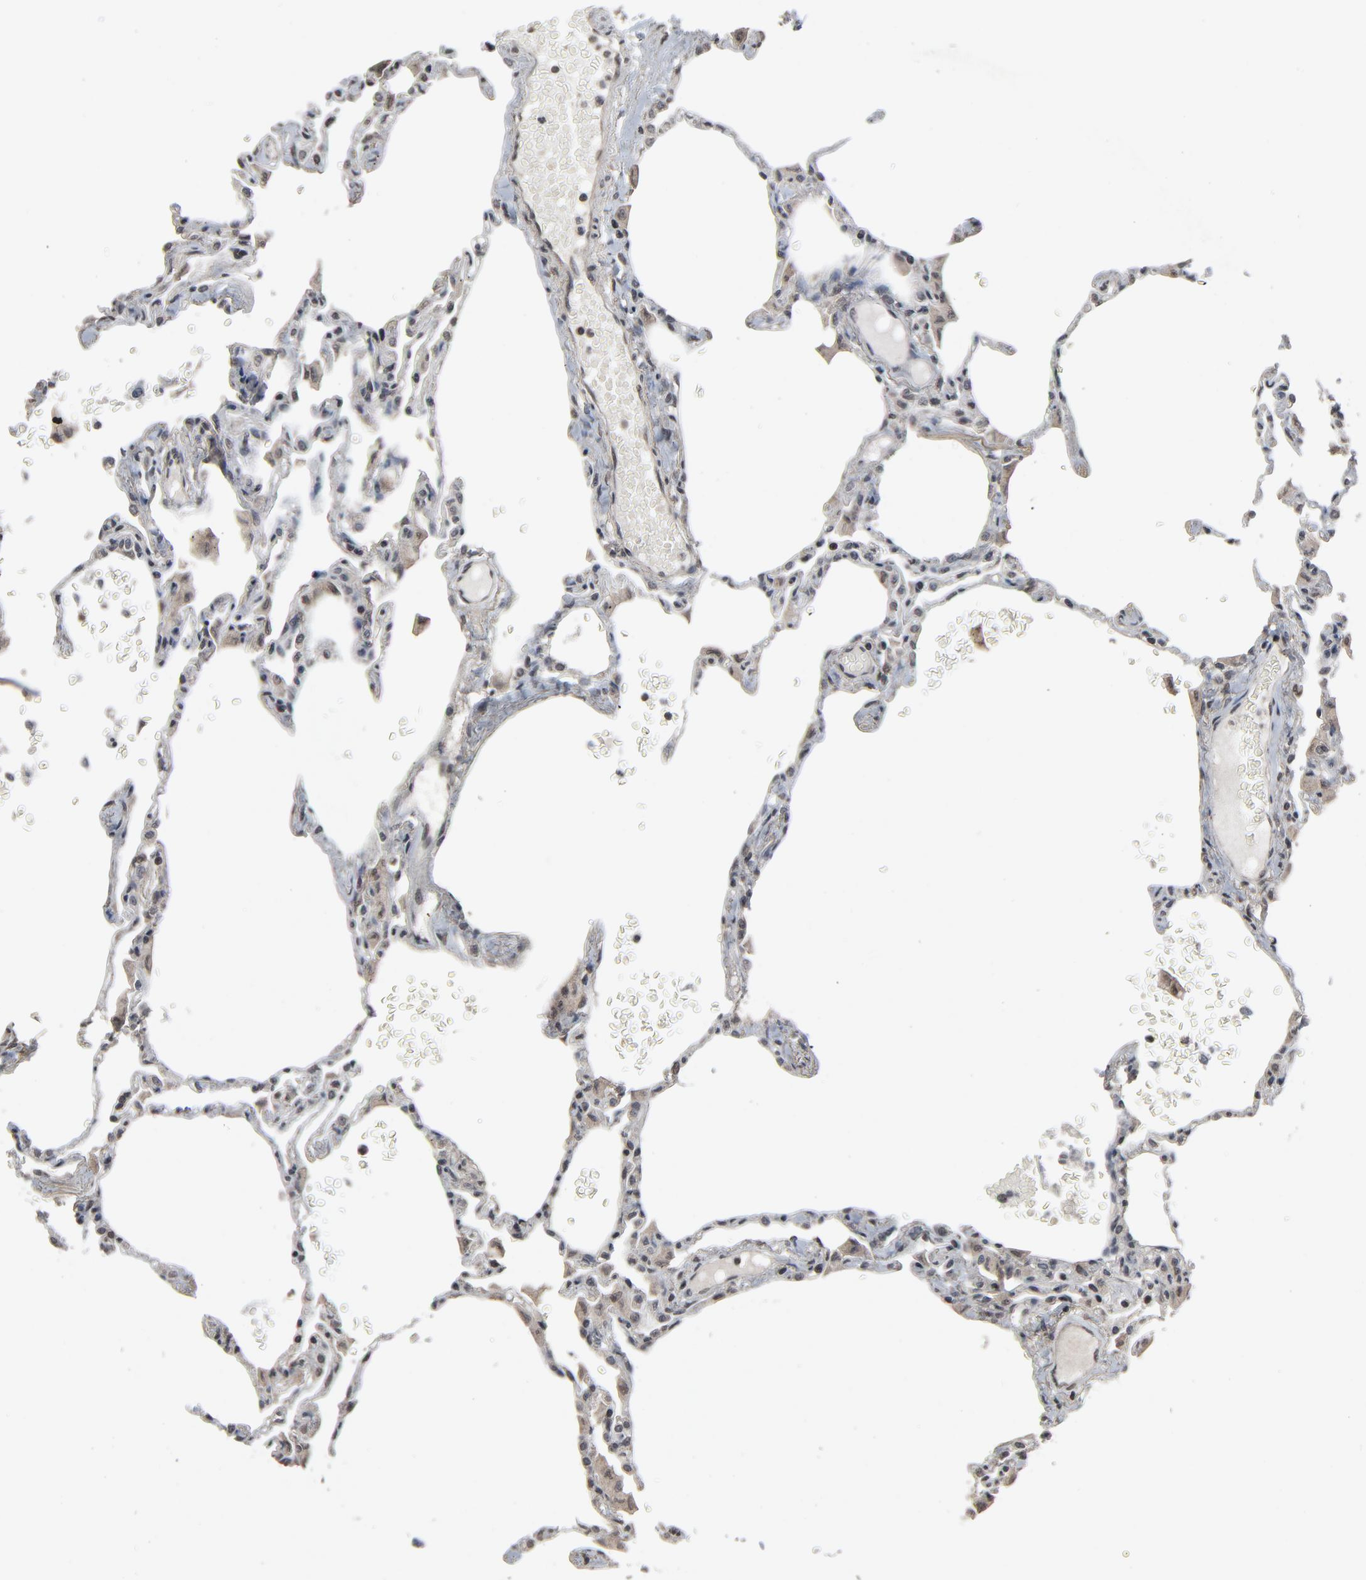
{"staining": {"intensity": "moderate", "quantity": "25%-75%", "location": "nuclear"}, "tissue": "lung", "cell_type": "Alveolar cells", "image_type": "normal", "snomed": [{"axis": "morphology", "description": "Normal tissue, NOS"}, {"axis": "topography", "description": "Lung"}], "caption": "DAB immunohistochemical staining of unremarkable lung exhibits moderate nuclear protein expression in approximately 25%-75% of alveolar cells. (brown staining indicates protein expression, while blue staining denotes nuclei).", "gene": "POM121", "patient": {"sex": "female", "age": 49}}